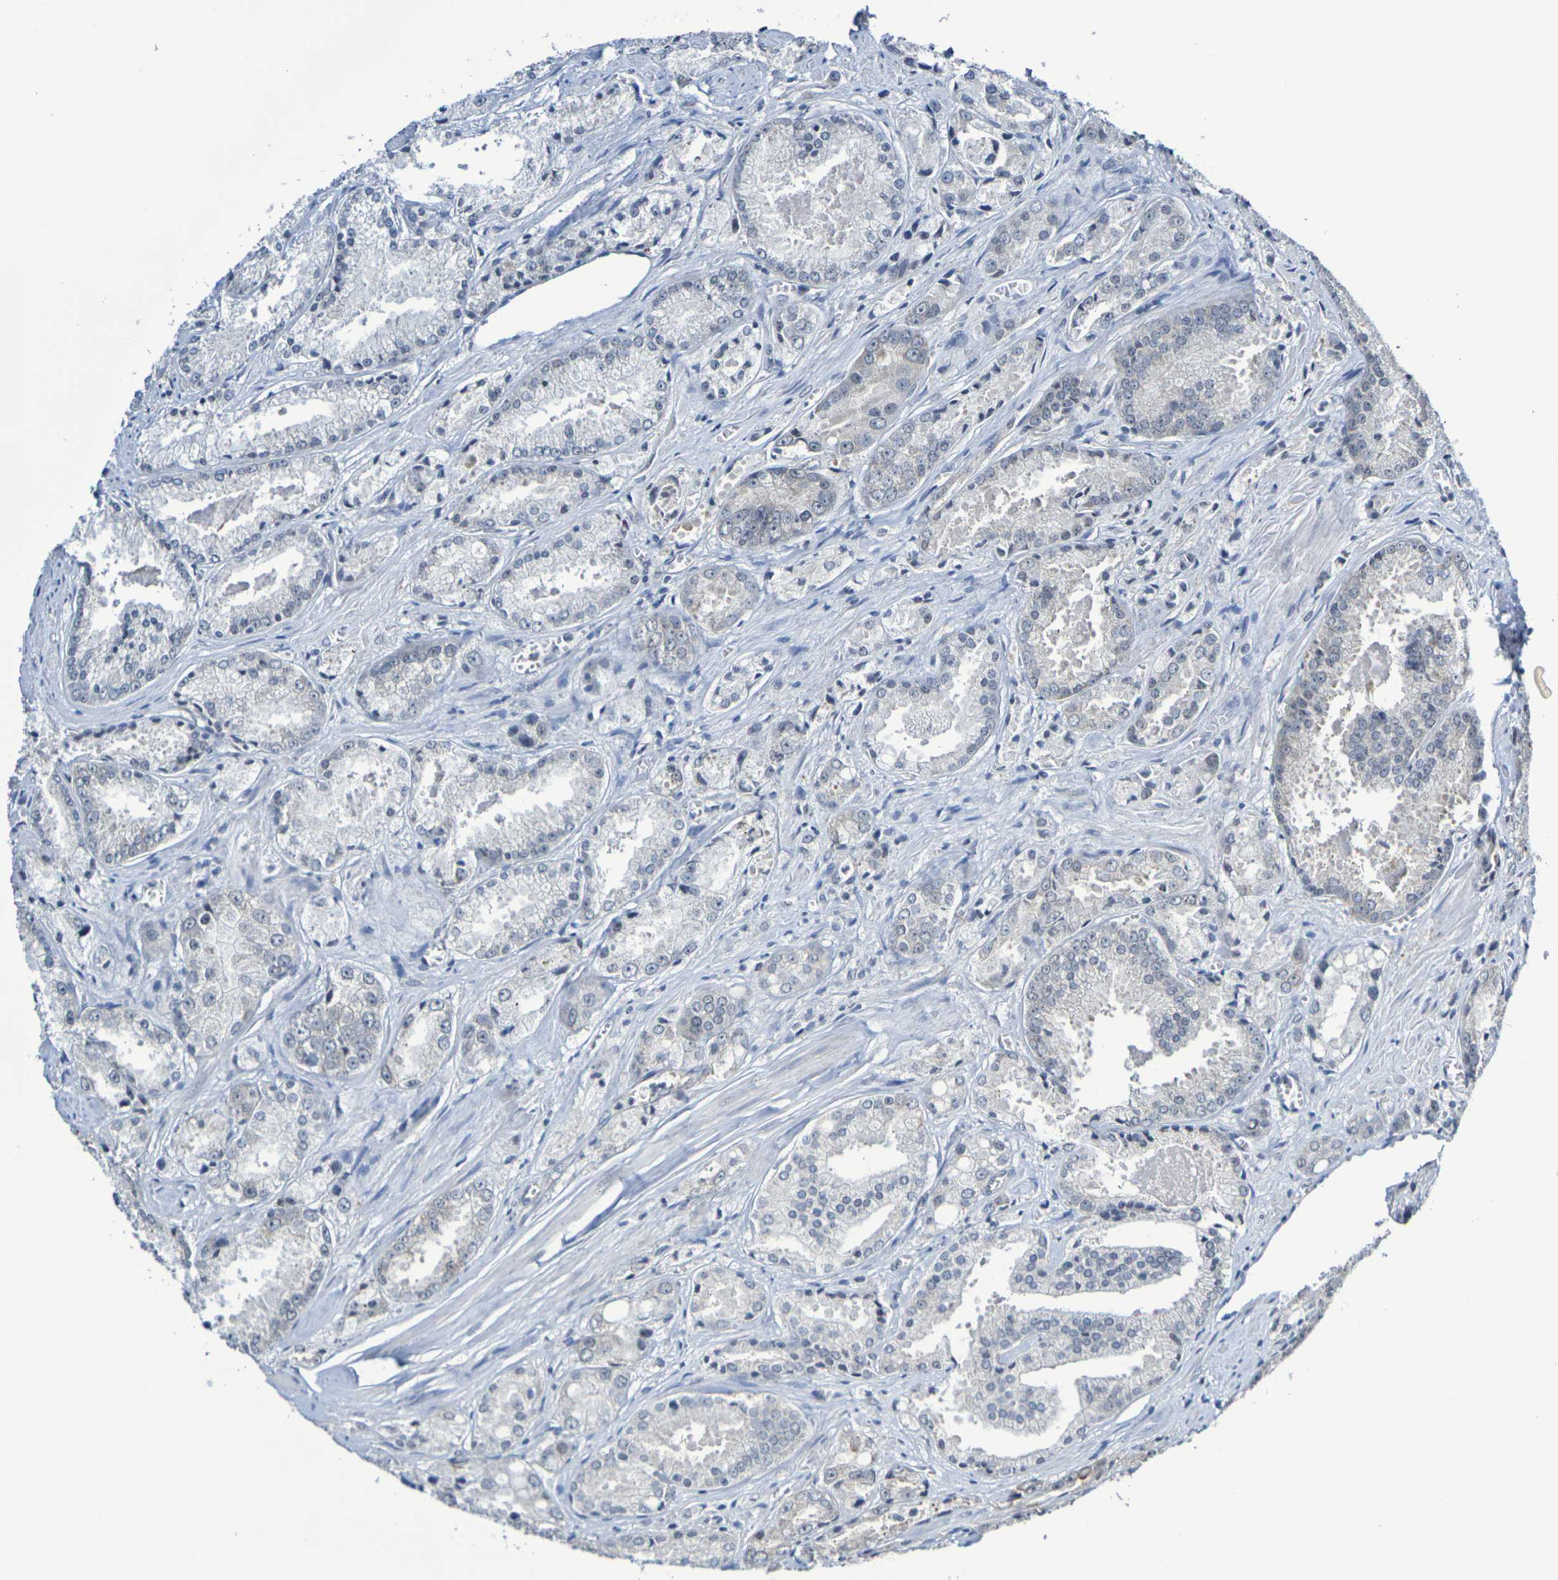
{"staining": {"intensity": "weak", "quantity": ">75%", "location": "cytoplasmic/membranous"}, "tissue": "prostate cancer", "cell_type": "Tumor cells", "image_type": "cancer", "snomed": [{"axis": "morphology", "description": "Adenocarcinoma, Low grade"}, {"axis": "topography", "description": "Prostate"}], "caption": "Weak cytoplasmic/membranous staining for a protein is appreciated in about >75% of tumor cells of adenocarcinoma (low-grade) (prostate) using immunohistochemistry (IHC).", "gene": "CHRNB1", "patient": {"sex": "male", "age": 64}}